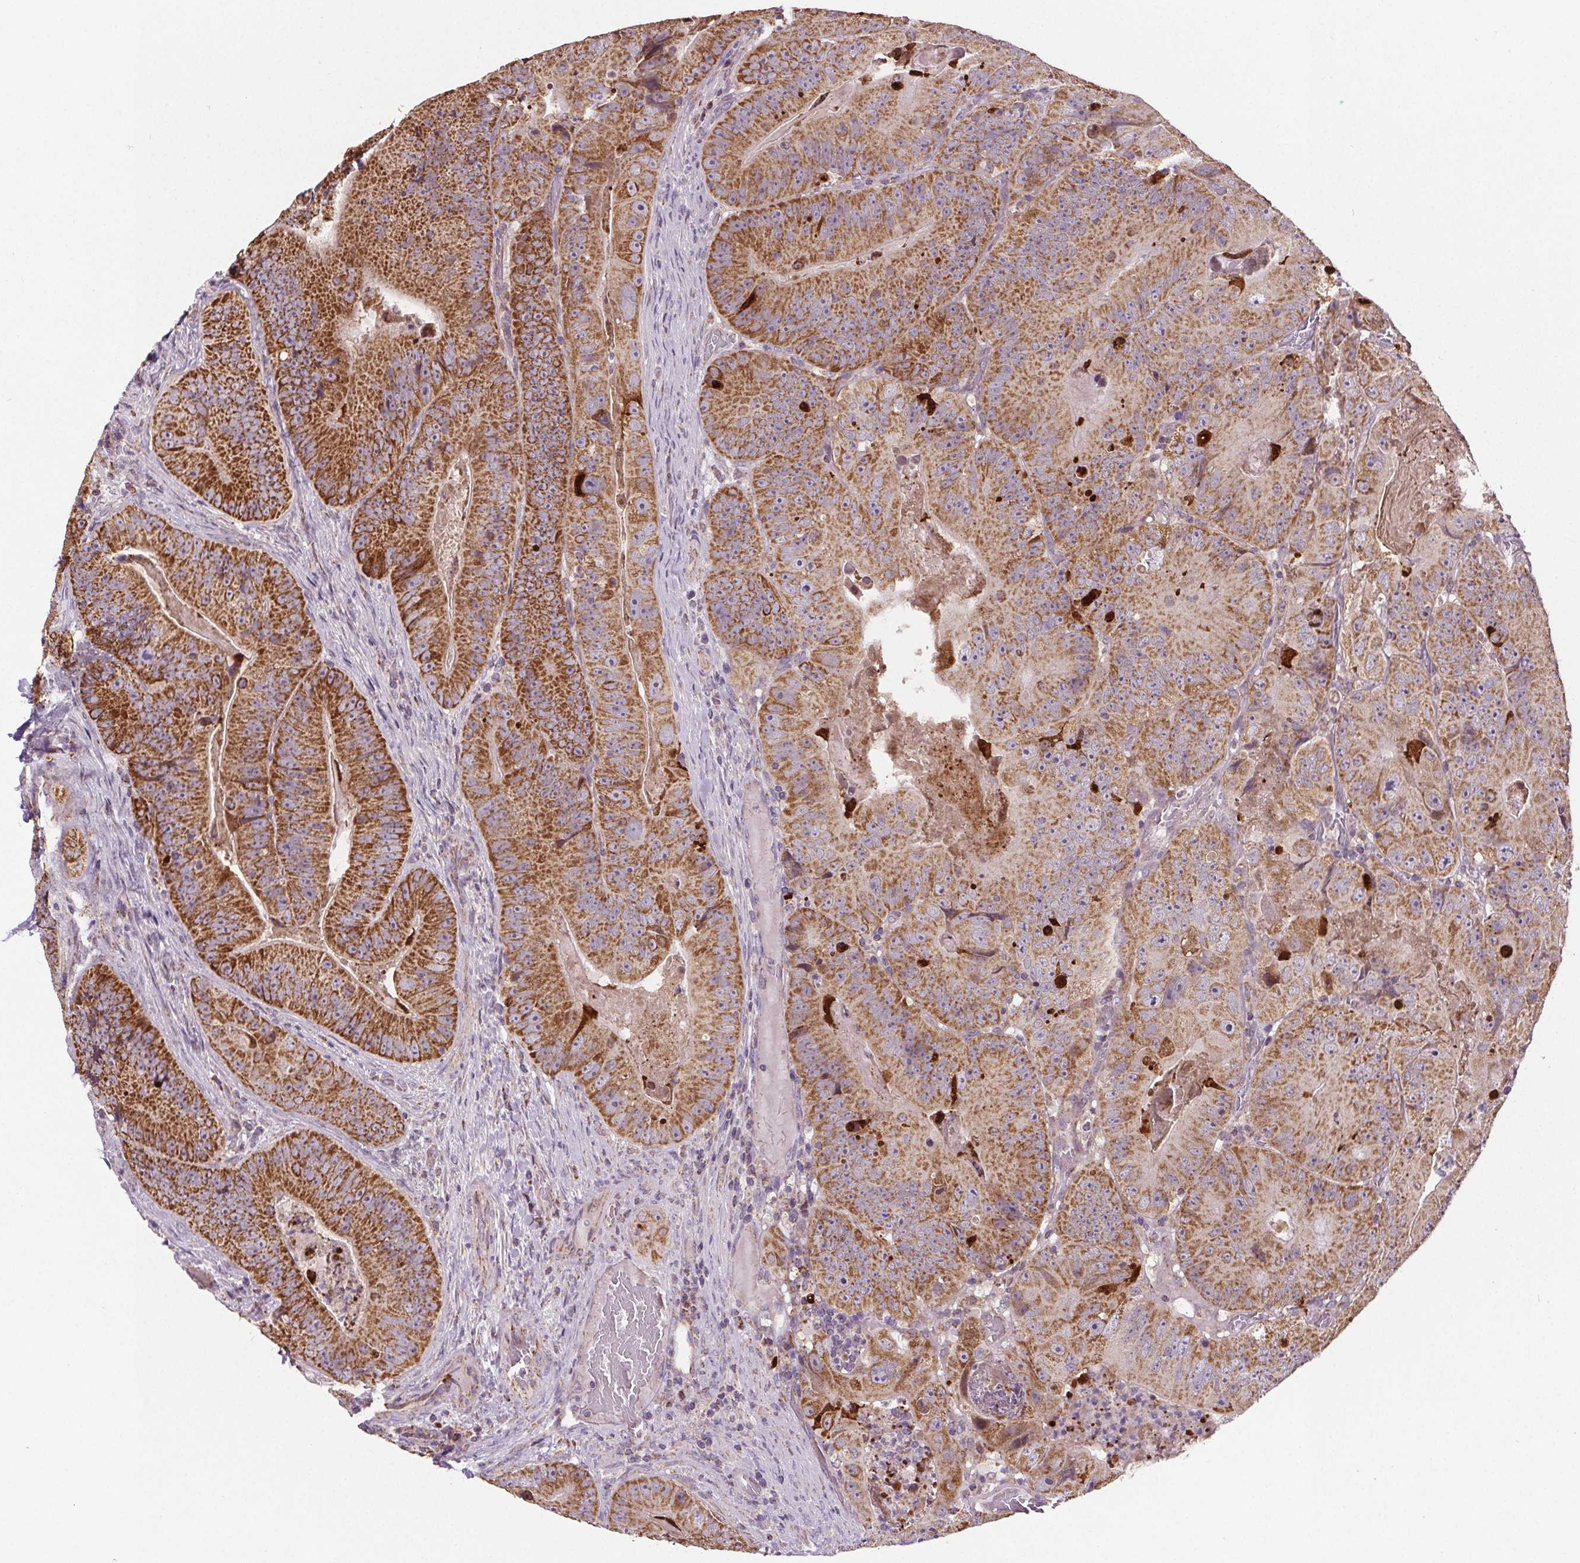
{"staining": {"intensity": "moderate", "quantity": ">75%", "location": "cytoplasmic/membranous"}, "tissue": "colorectal cancer", "cell_type": "Tumor cells", "image_type": "cancer", "snomed": [{"axis": "morphology", "description": "Adenocarcinoma, NOS"}, {"axis": "topography", "description": "Colon"}], "caption": "The image demonstrates staining of colorectal cancer (adenocarcinoma), revealing moderate cytoplasmic/membranous protein staining (brown color) within tumor cells.", "gene": "SUCLA2", "patient": {"sex": "female", "age": 86}}